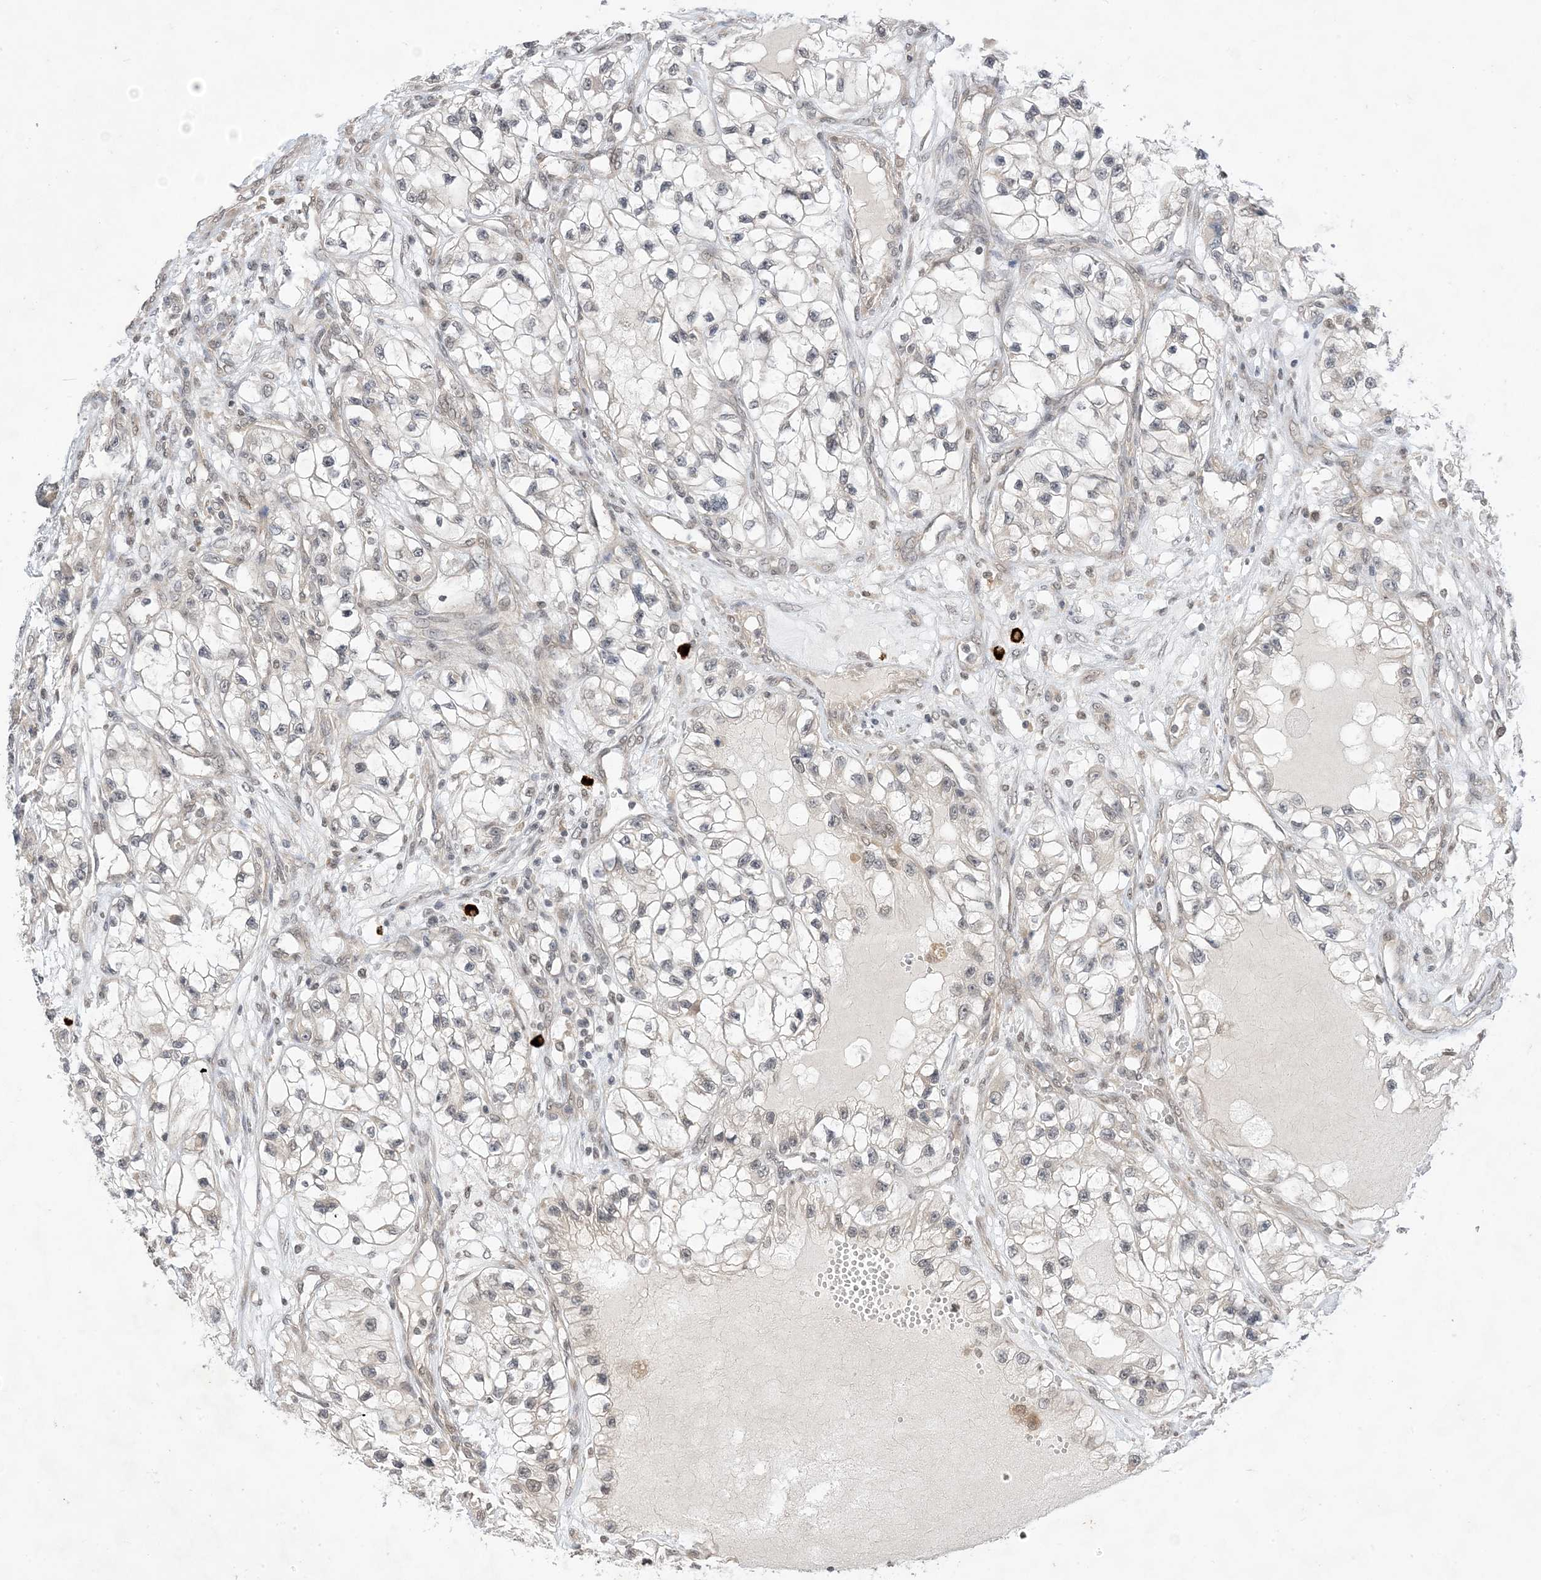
{"staining": {"intensity": "negative", "quantity": "none", "location": "none"}, "tissue": "renal cancer", "cell_type": "Tumor cells", "image_type": "cancer", "snomed": [{"axis": "morphology", "description": "Adenocarcinoma, NOS"}, {"axis": "topography", "description": "Kidney"}], "caption": "DAB immunohistochemical staining of human adenocarcinoma (renal) reveals no significant expression in tumor cells.", "gene": "RANBP9", "patient": {"sex": "female", "age": 57}}